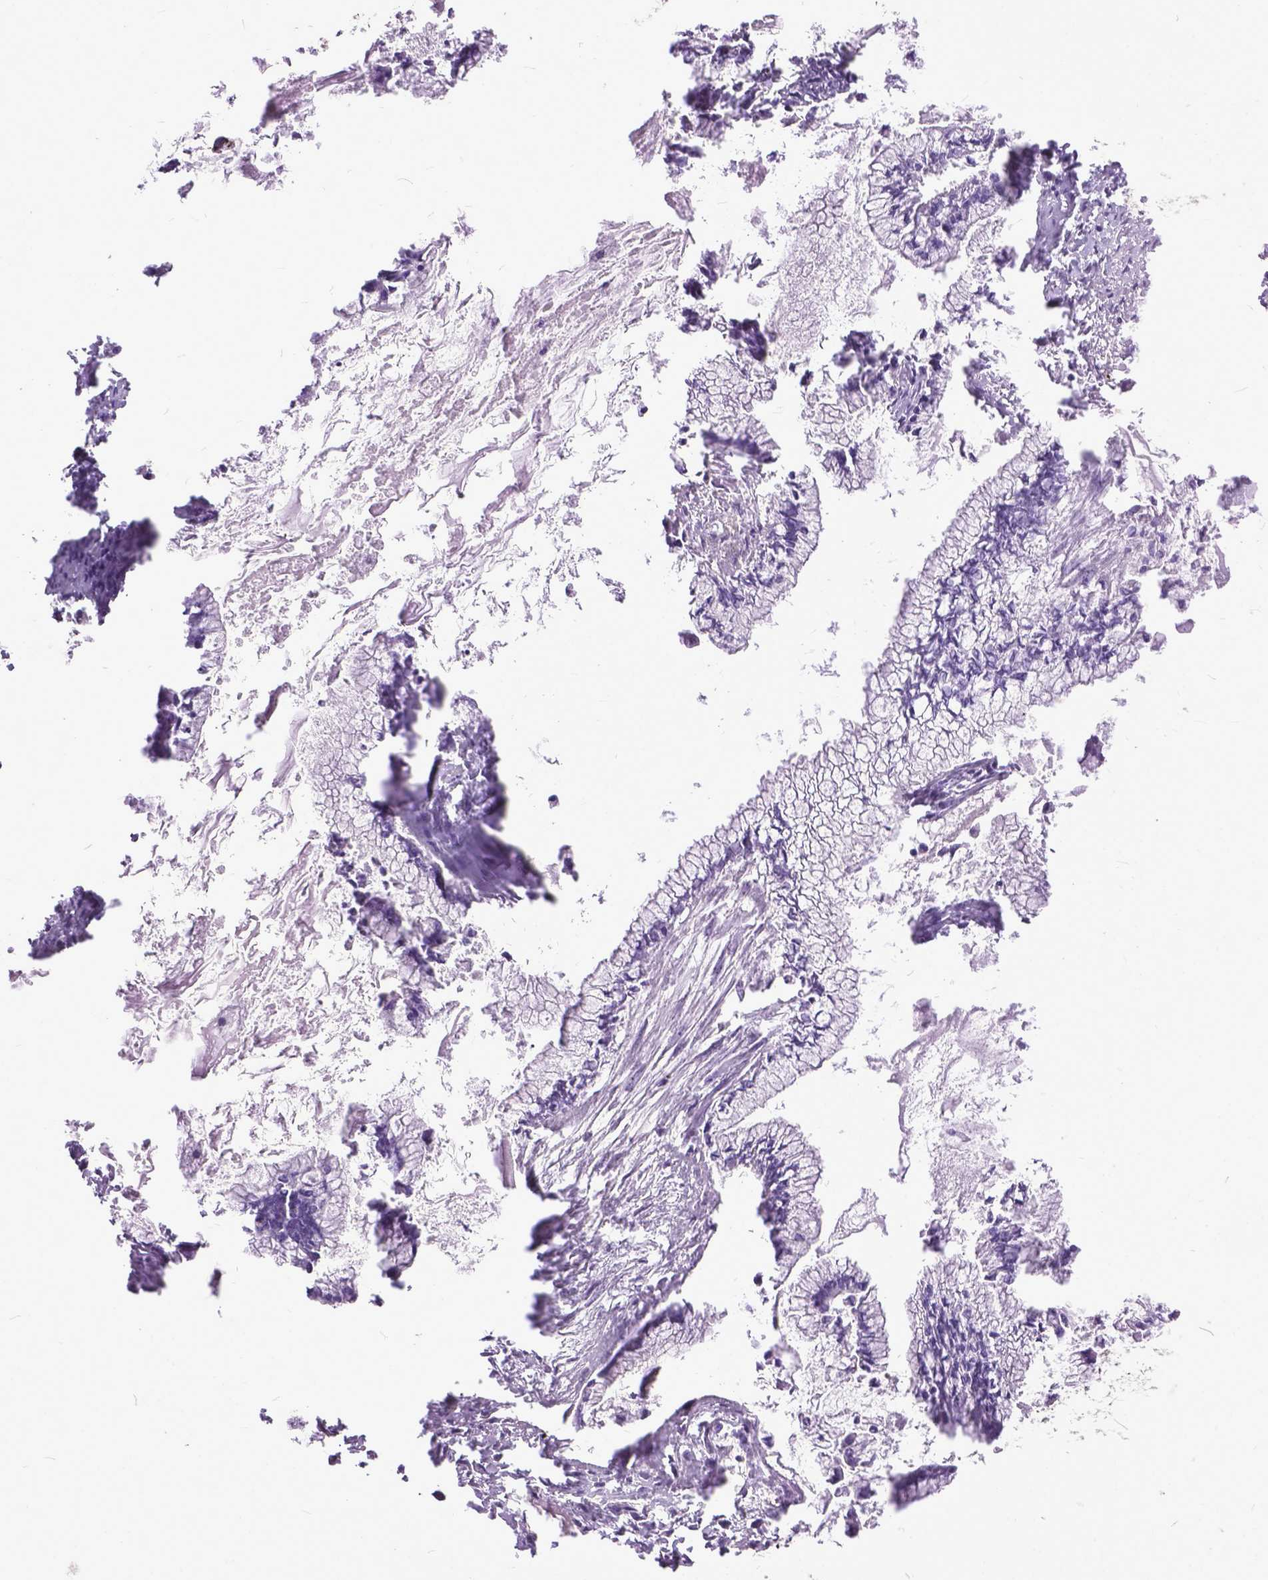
{"staining": {"intensity": "negative", "quantity": "none", "location": "none"}, "tissue": "ovarian cancer", "cell_type": "Tumor cells", "image_type": "cancer", "snomed": [{"axis": "morphology", "description": "Cystadenocarcinoma, mucinous, NOS"}, {"axis": "topography", "description": "Ovary"}], "caption": "IHC of human ovarian mucinous cystadenocarcinoma displays no staining in tumor cells.", "gene": "MARCHF10", "patient": {"sex": "female", "age": 67}}